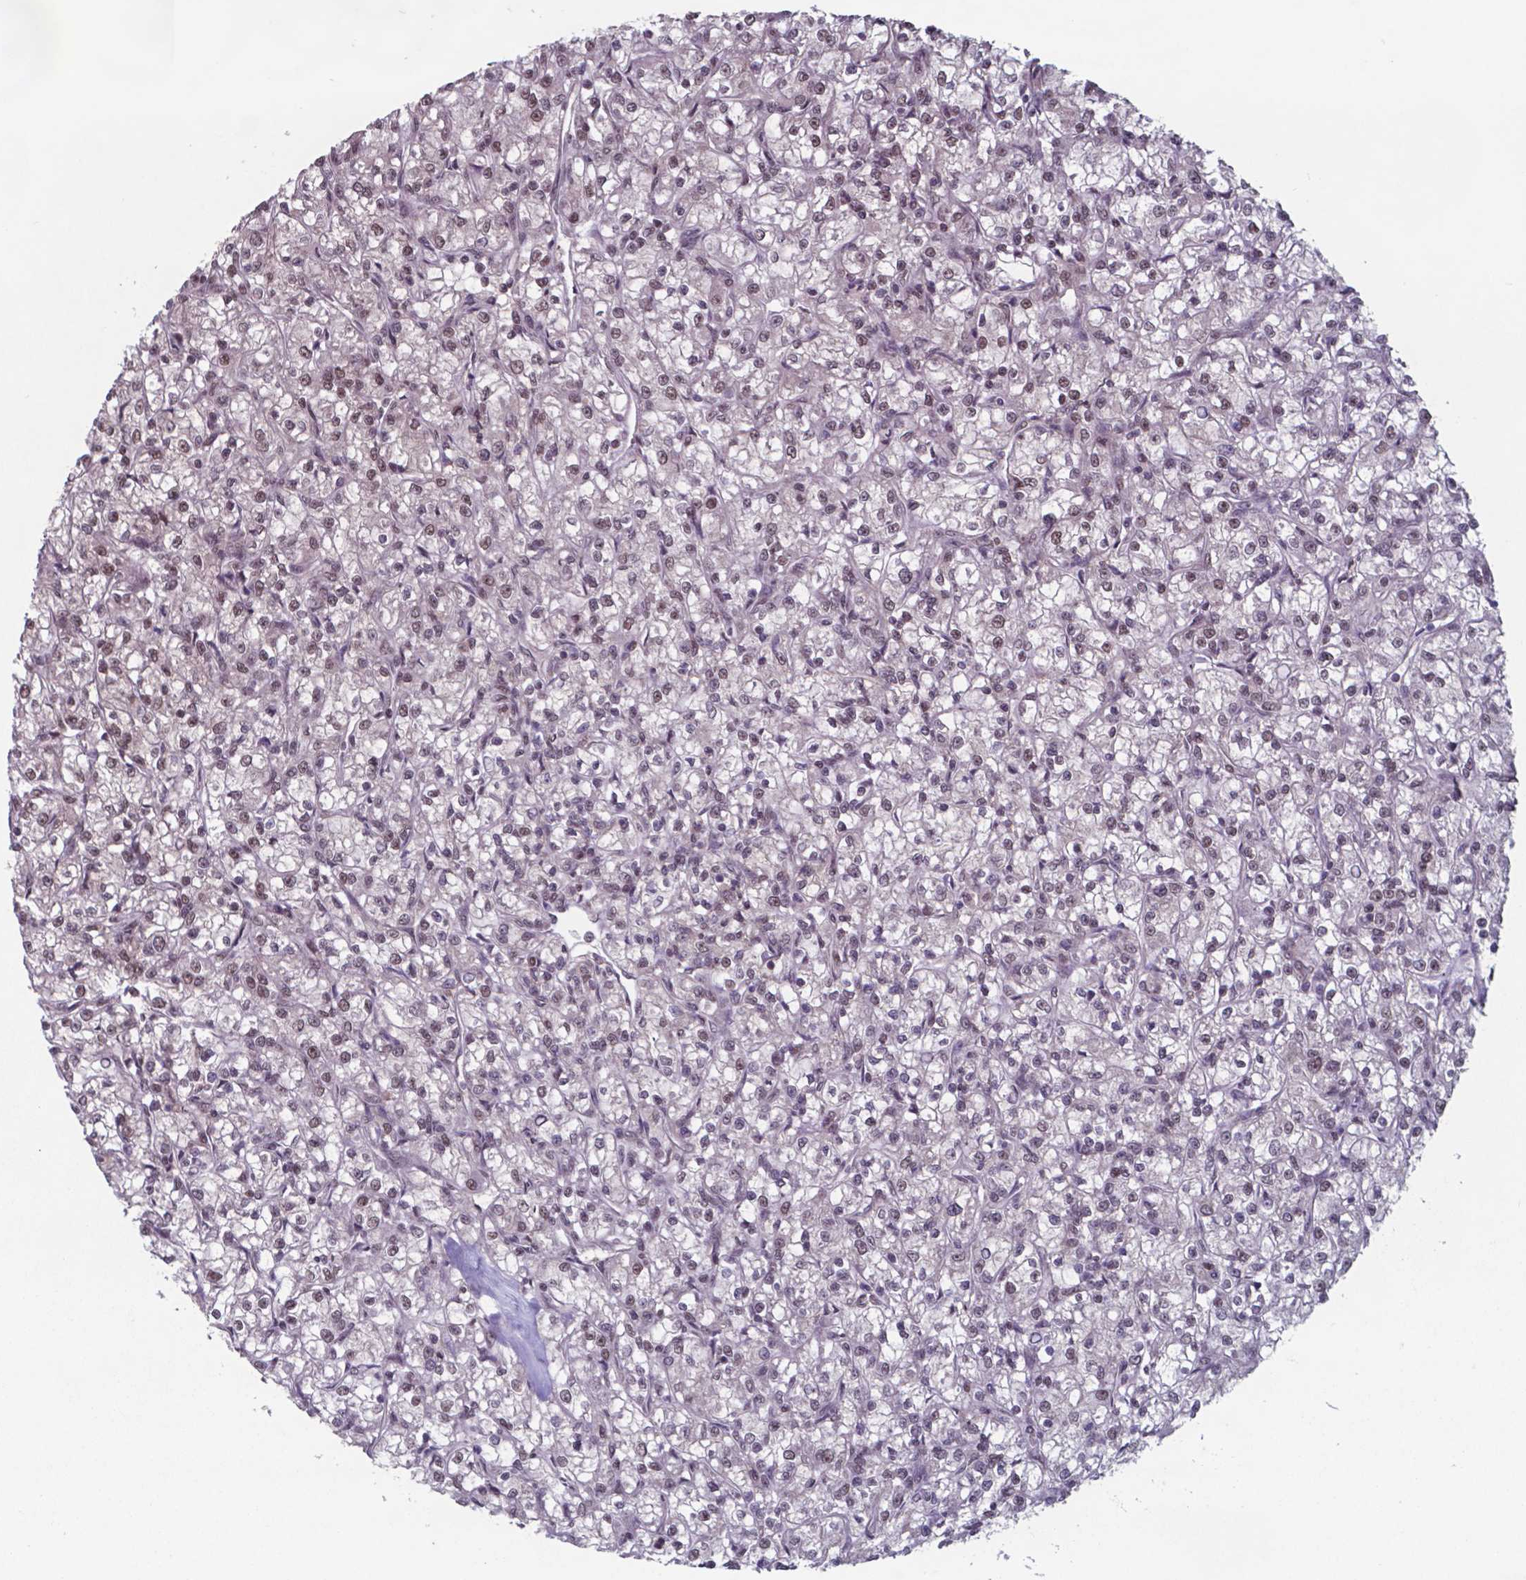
{"staining": {"intensity": "moderate", "quantity": ">75%", "location": "nuclear"}, "tissue": "renal cancer", "cell_type": "Tumor cells", "image_type": "cancer", "snomed": [{"axis": "morphology", "description": "Adenocarcinoma, NOS"}, {"axis": "topography", "description": "Kidney"}], "caption": "Renal cancer (adenocarcinoma) was stained to show a protein in brown. There is medium levels of moderate nuclear expression in about >75% of tumor cells.", "gene": "UBA1", "patient": {"sex": "female", "age": 59}}